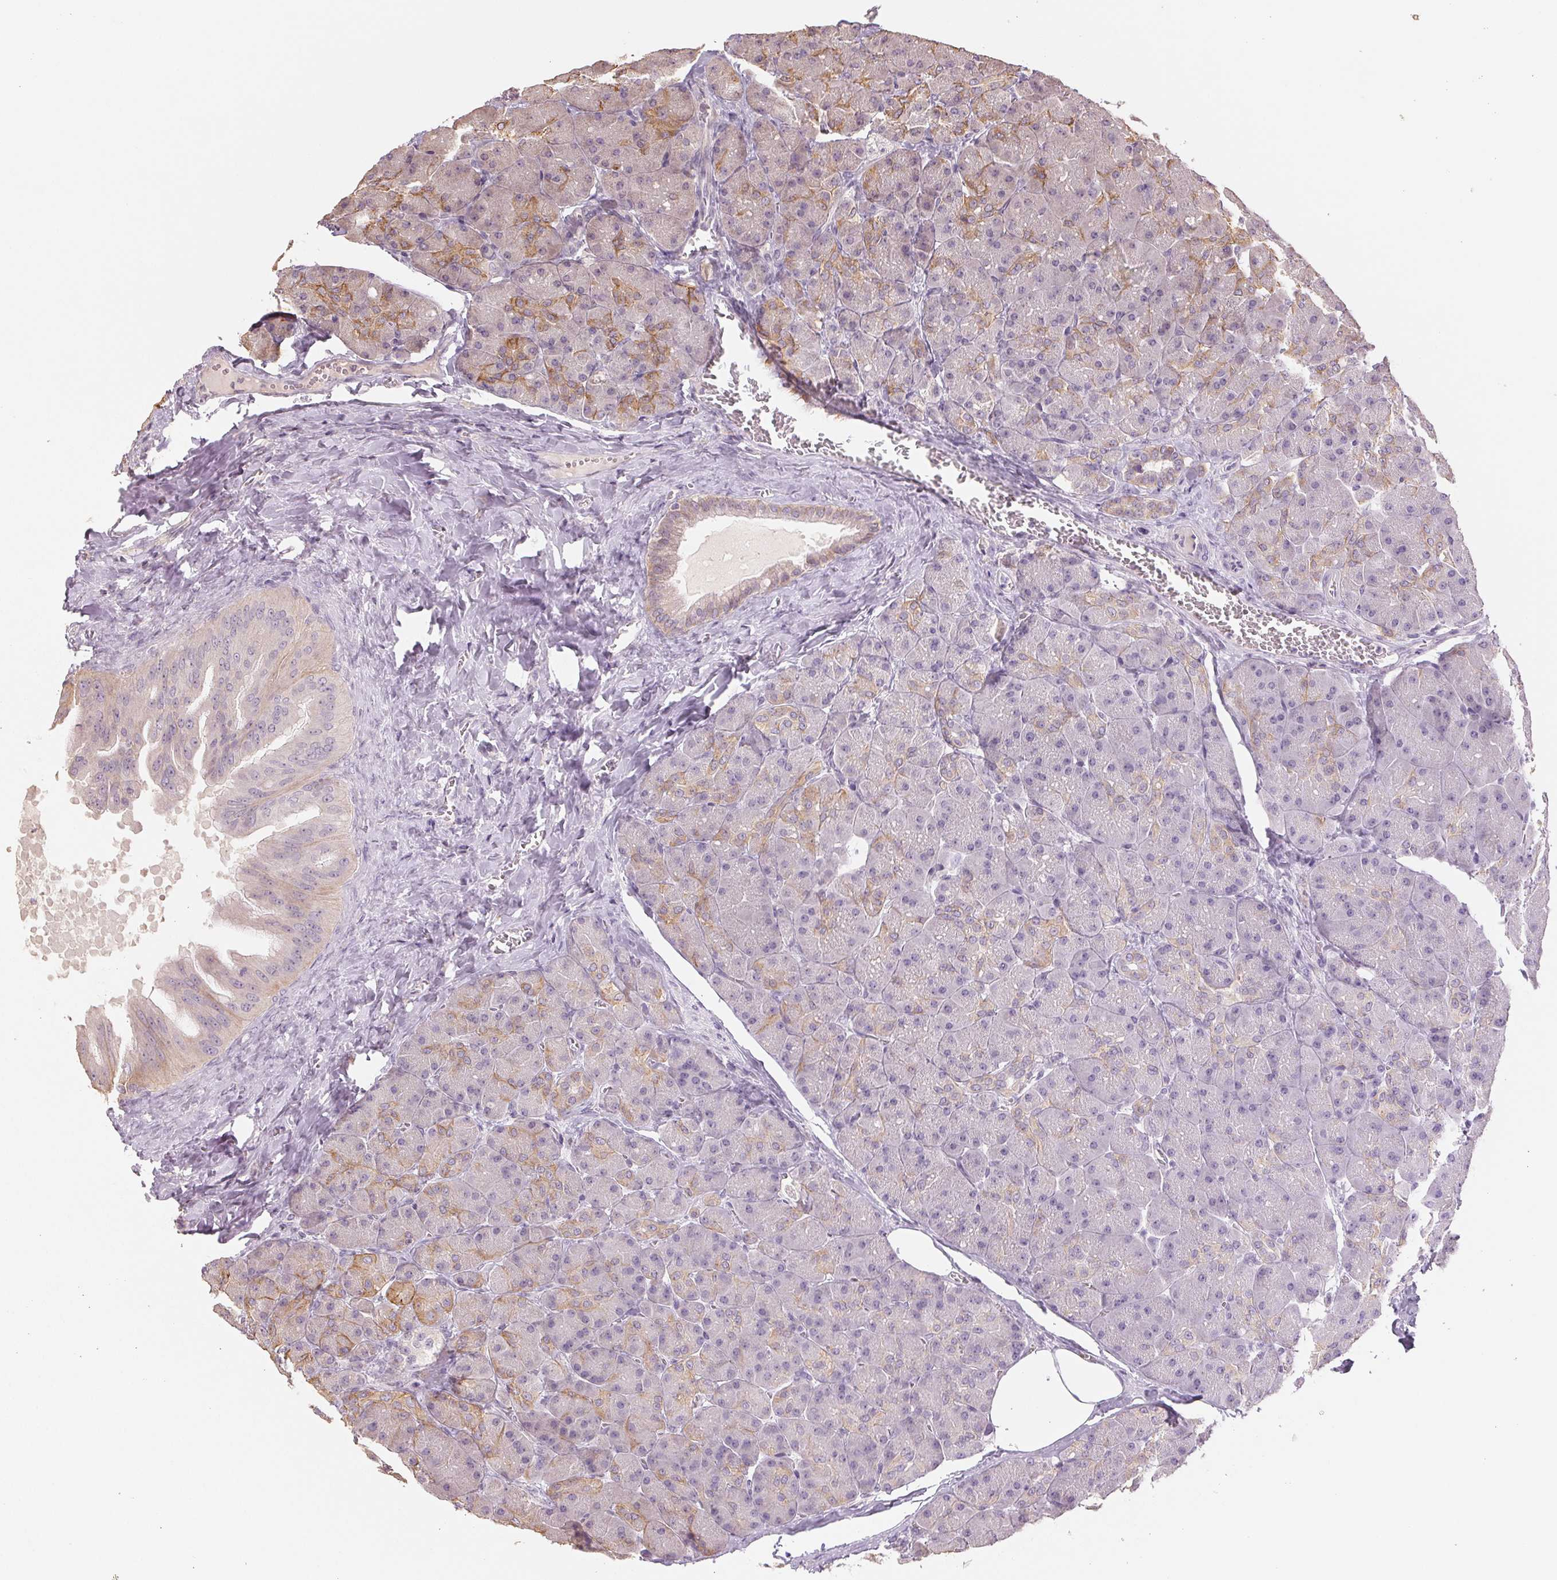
{"staining": {"intensity": "weak", "quantity": "<25%", "location": "cytoplasmic/membranous"}, "tissue": "pancreas", "cell_type": "Exocrine glandular cells", "image_type": "normal", "snomed": [{"axis": "morphology", "description": "Normal tissue, NOS"}, {"axis": "topography", "description": "Pancreas"}], "caption": "Immunohistochemical staining of normal pancreas reveals no significant positivity in exocrine glandular cells.", "gene": "COX14", "patient": {"sex": "male", "age": 55}}